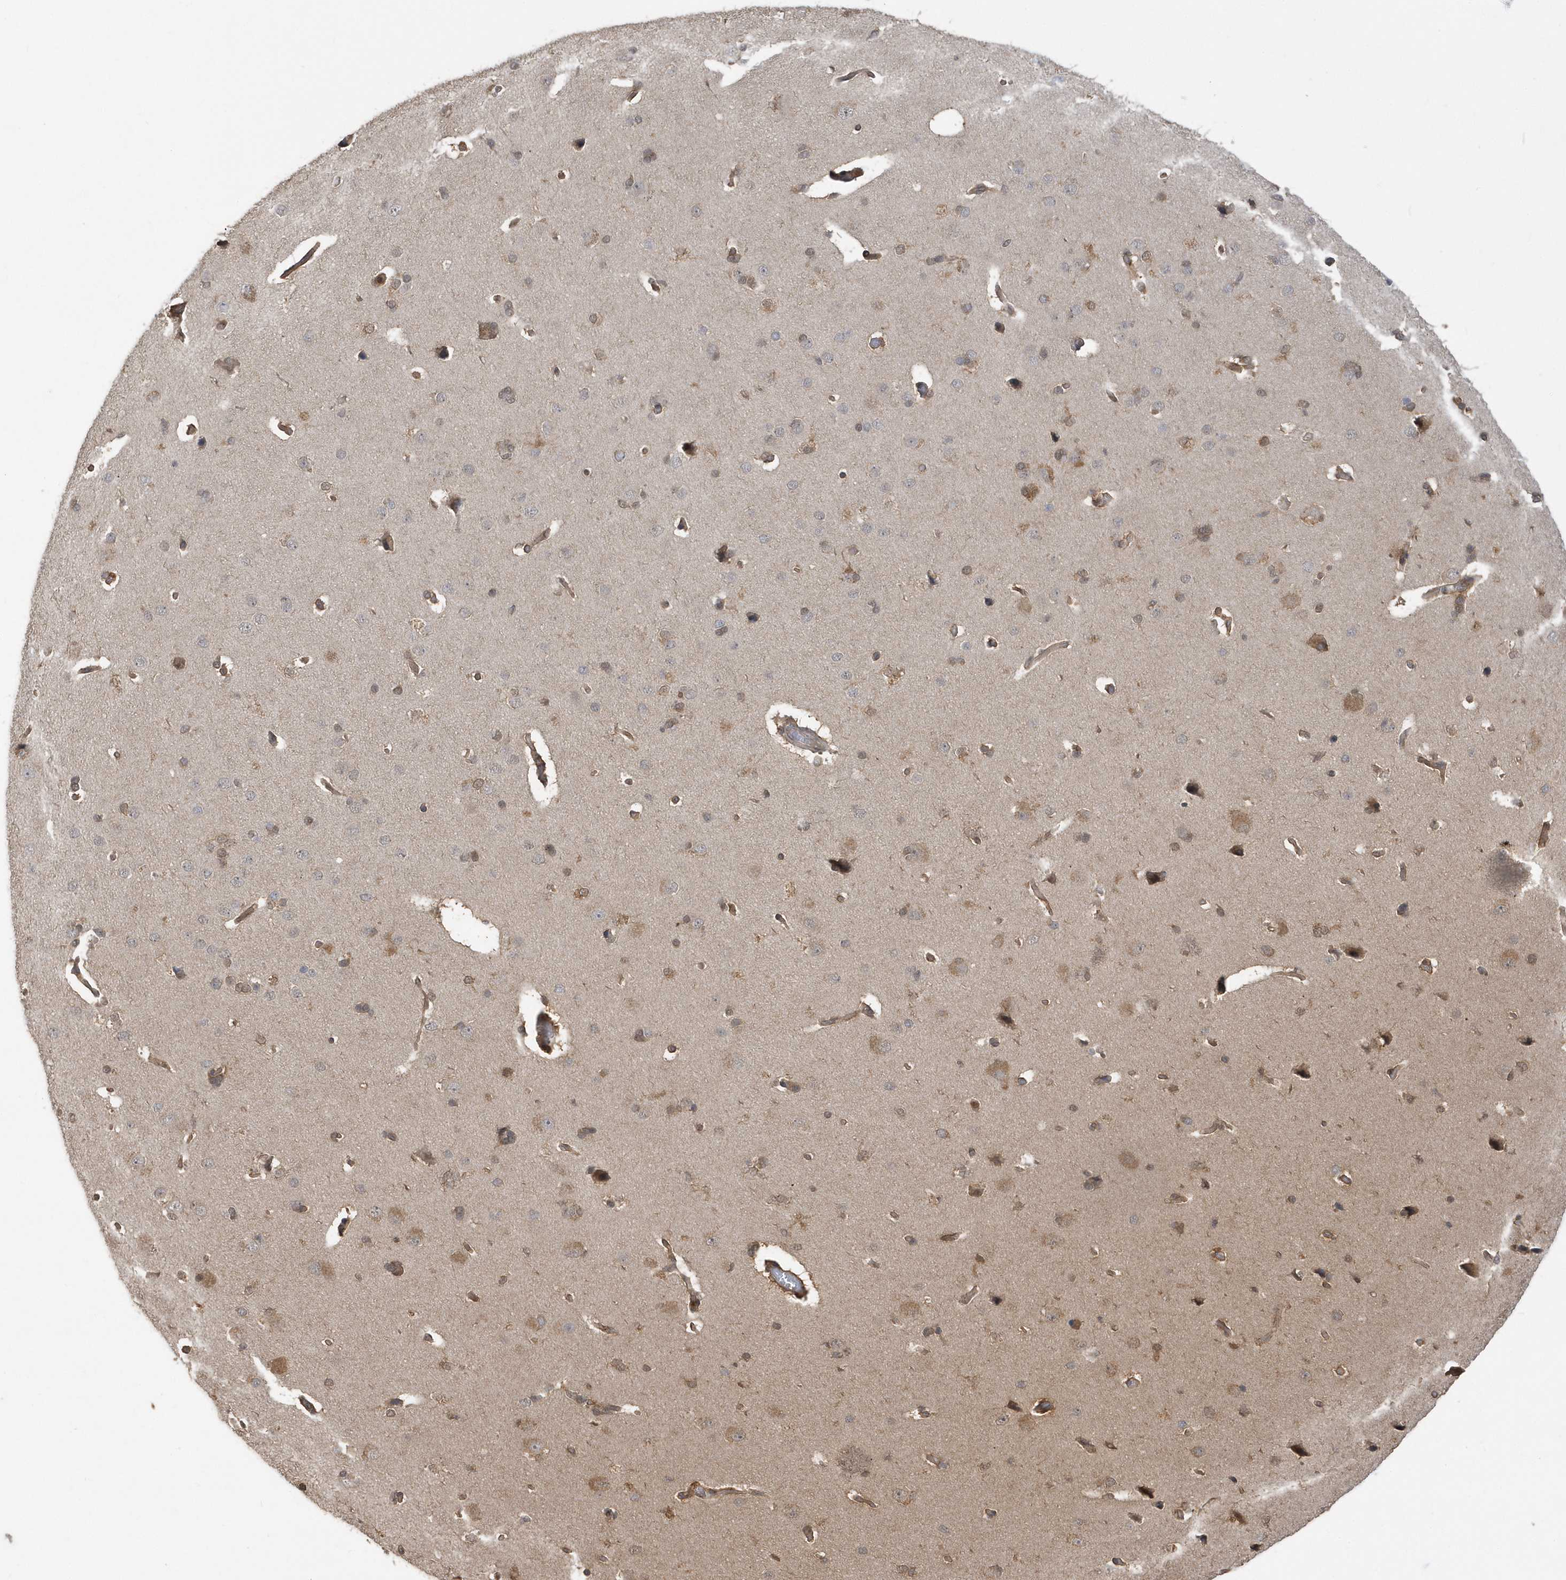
{"staining": {"intensity": "weak", "quantity": ">75%", "location": "cytoplasmic/membranous"}, "tissue": "cerebral cortex", "cell_type": "Endothelial cells", "image_type": "normal", "snomed": [{"axis": "morphology", "description": "Normal tissue, NOS"}, {"axis": "topography", "description": "Cerebral cortex"}], "caption": "An IHC micrograph of benign tissue is shown. Protein staining in brown highlights weak cytoplasmic/membranous positivity in cerebral cortex within endothelial cells. (Stains: DAB in brown, nuclei in blue, Microscopy: brightfield microscopy at high magnification).", "gene": "RPEL1", "patient": {"sex": "male", "age": 62}}